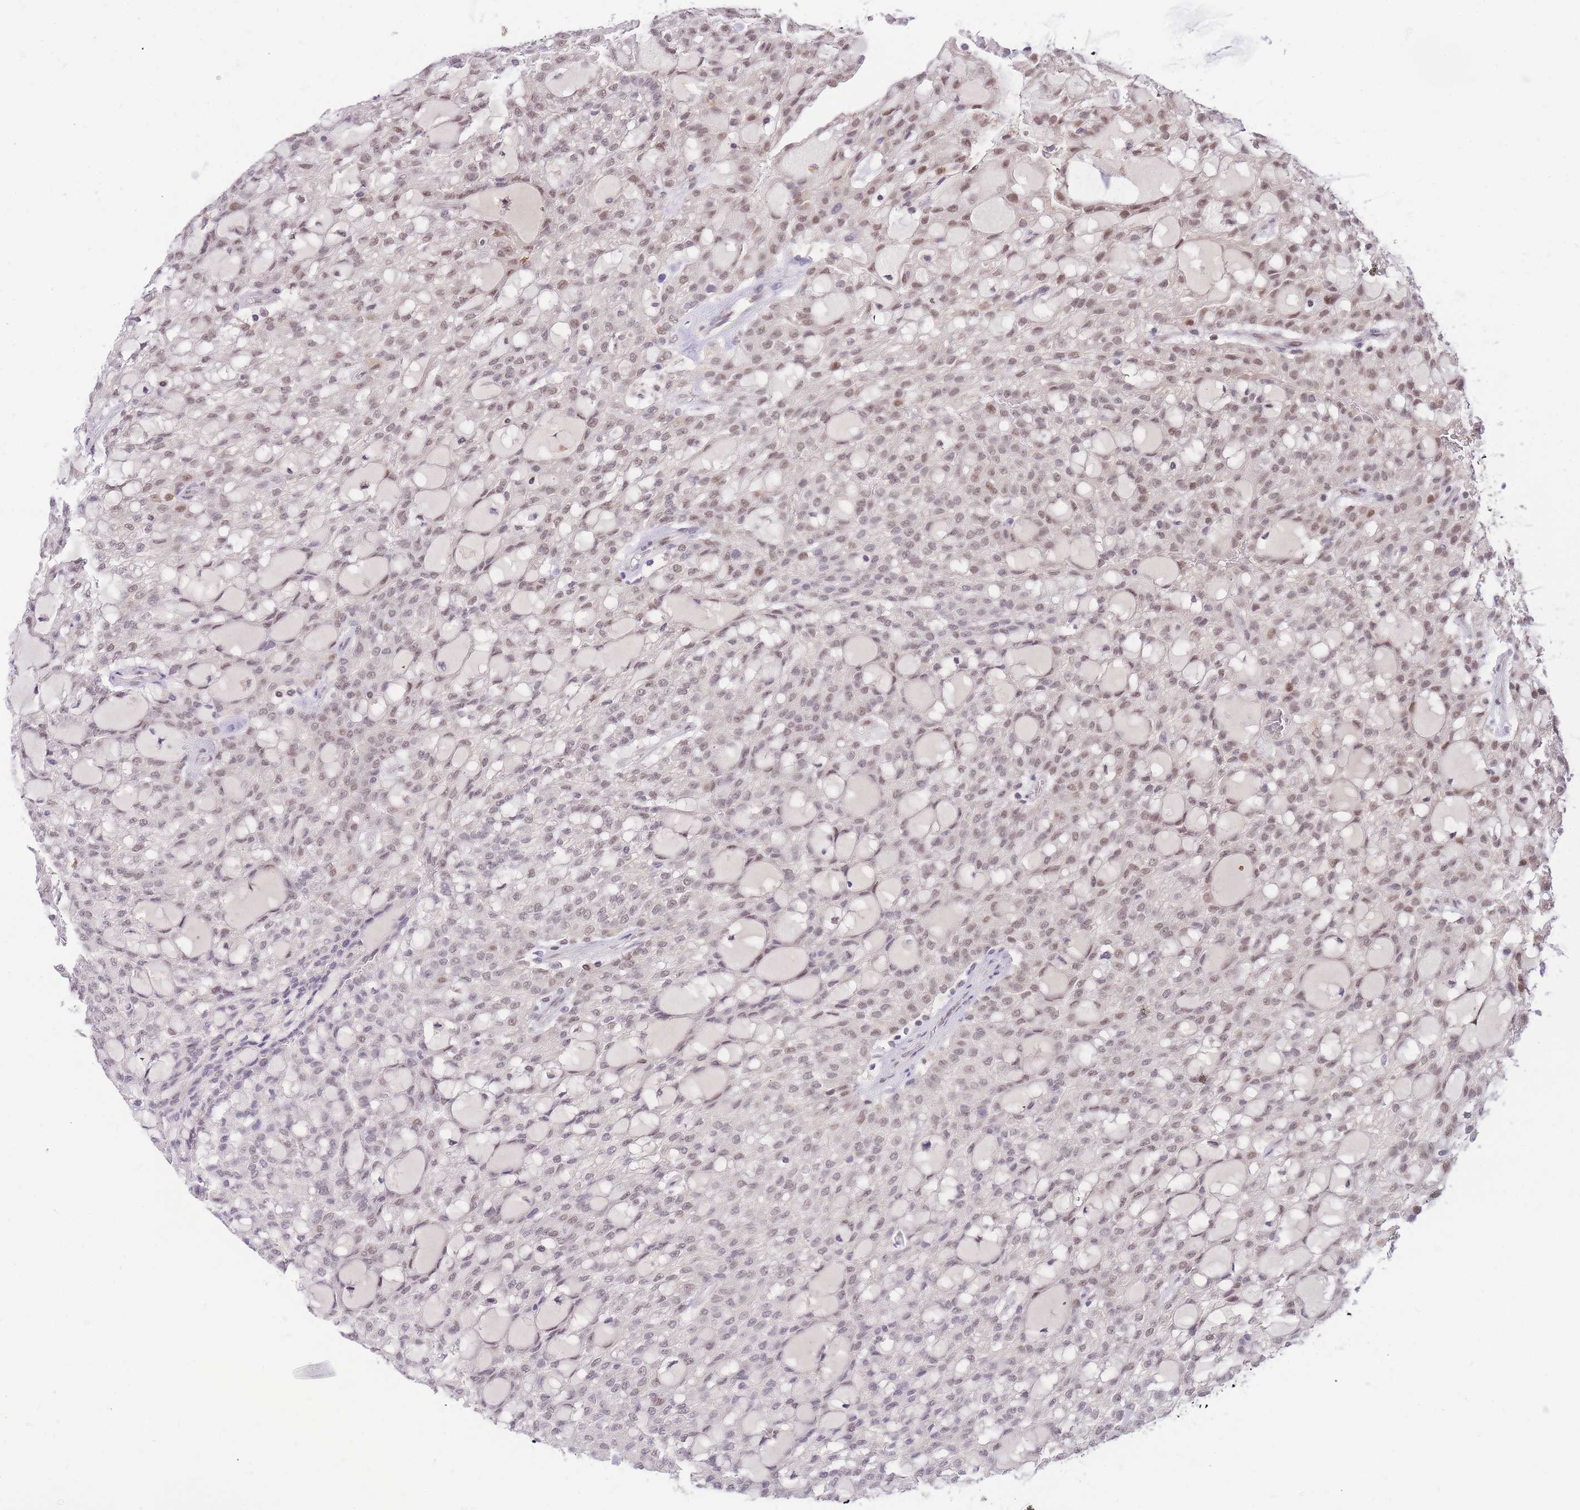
{"staining": {"intensity": "moderate", "quantity": "25%-75%", "location": "nuclear"}, "tissue": "renal cancer", "cell_type": "Tumor cells", "image_type": "cancer", "snomed": [{"axis": "morphology", "description": "Adenocarcinoma, NOS"}, {"axis": "topography", "description": "Kidney"}], "caption": "Immunohistochemistry (IHC) micrograph of renal adenocarcinoma stained for a protein (brown), which reveals medium levels of moderate nuclear staining in approximately 25%-75% of tumor cells.", "gene": "PUS10", "patient": {"sex": "male", "age": 63}}